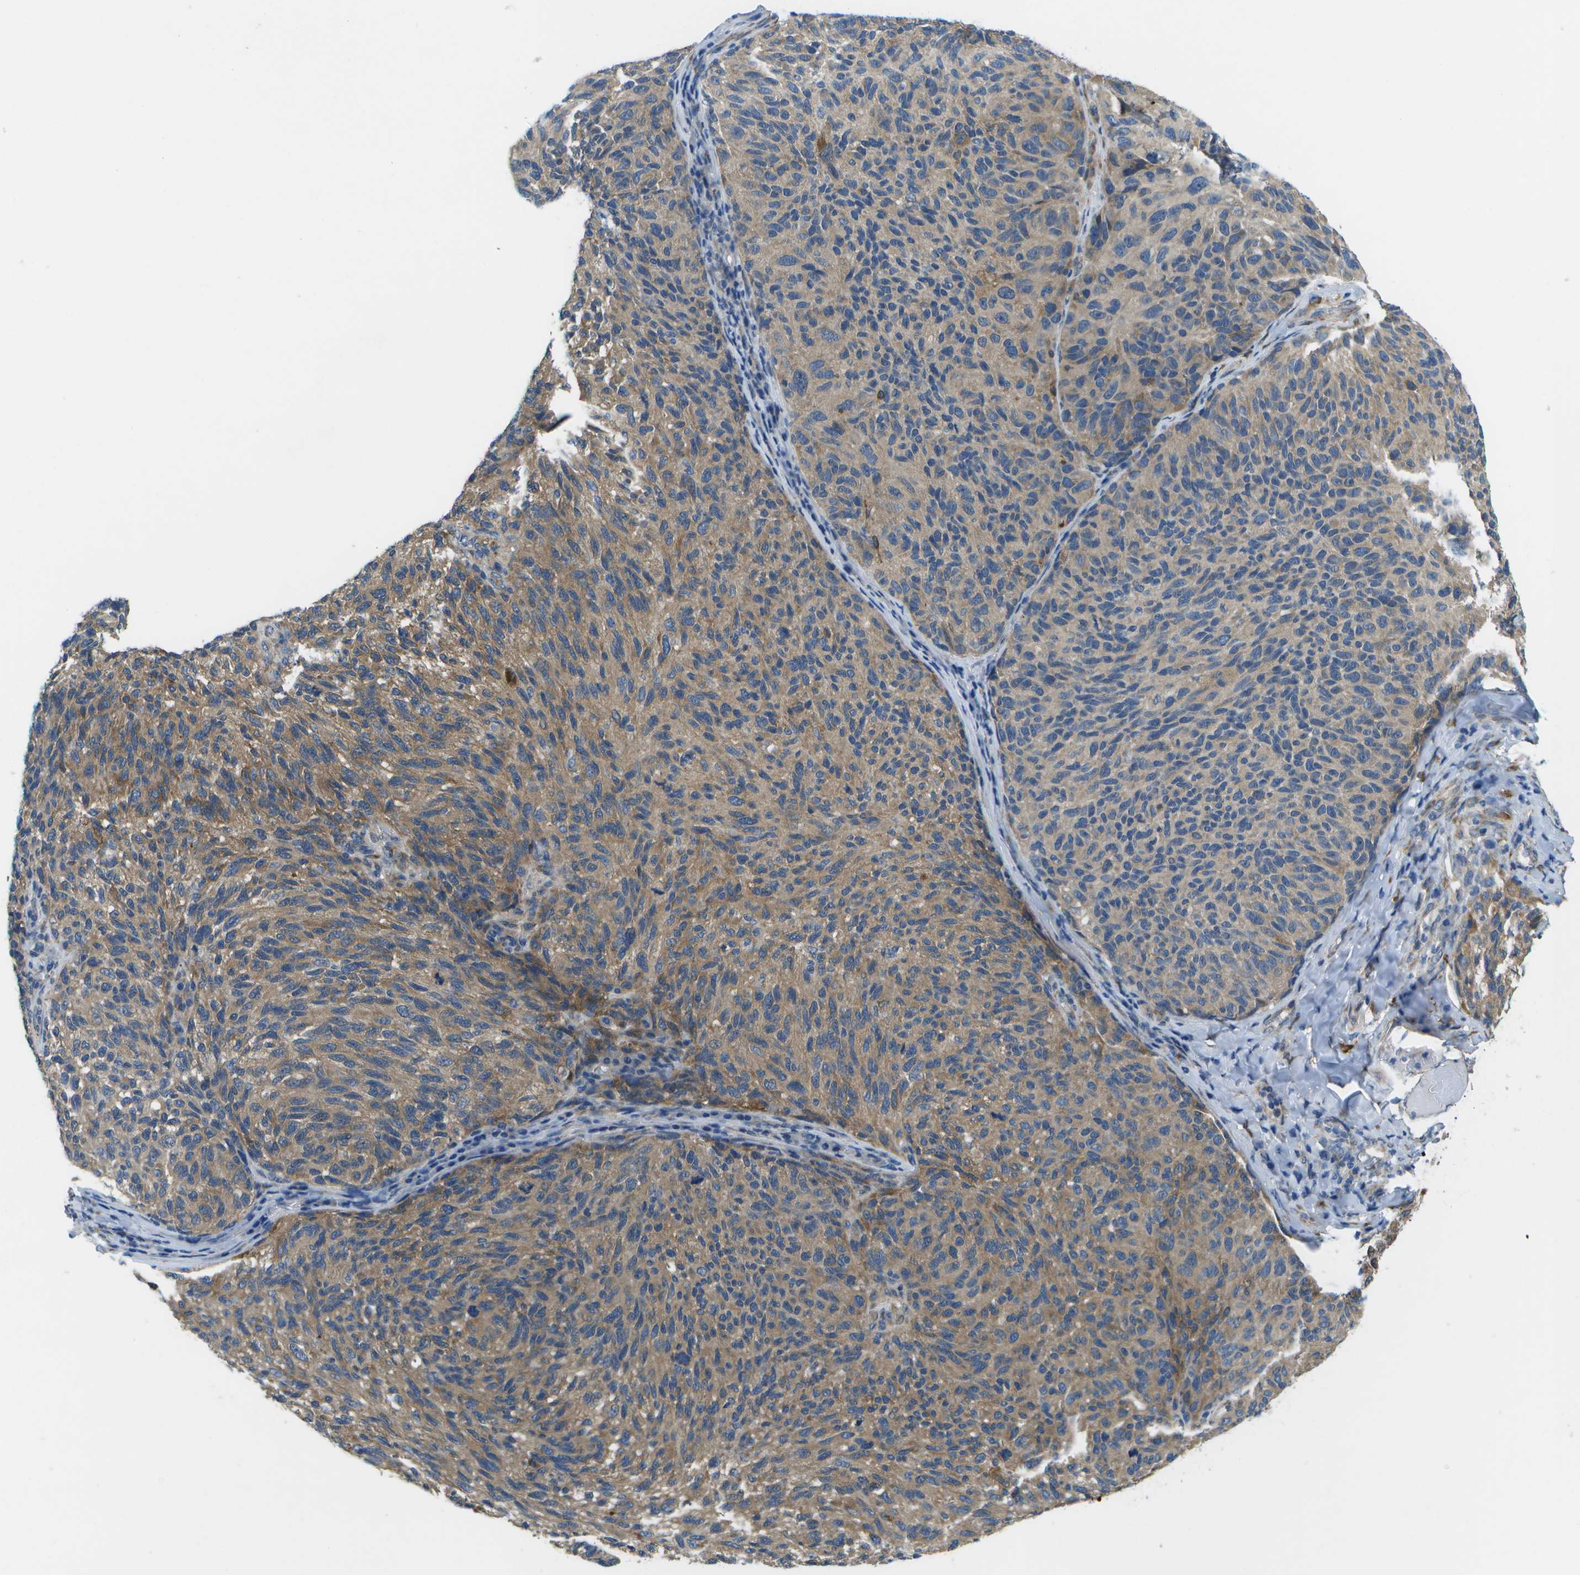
{"staining": {"intensity": "weak", "quantity": ">75%", "location": "cytoplasmic/membranous"}, "tissue": "melanoma", "cell_type": "Tumor cells", "image_type": "cancer", "snomed": [{"axis": "morphology", "description": "Malignant melanoma, NOS"}, {"axis": "topography", "description": "Skin"}], "caption": "Immunohistochemistry of human melanoma shows low levels of weak cytoplasmic/membranous staining in approximately >75% of tumor cells. The staining was performed using DAB (3,3'-diaminobenzidine) to visualize the protein expression in brown, while the nuclei were stained in blue with hematoxylin (Magnification: 20x).", "gene": "P3H1", "patient": {"sex": "female", "age": 73}}